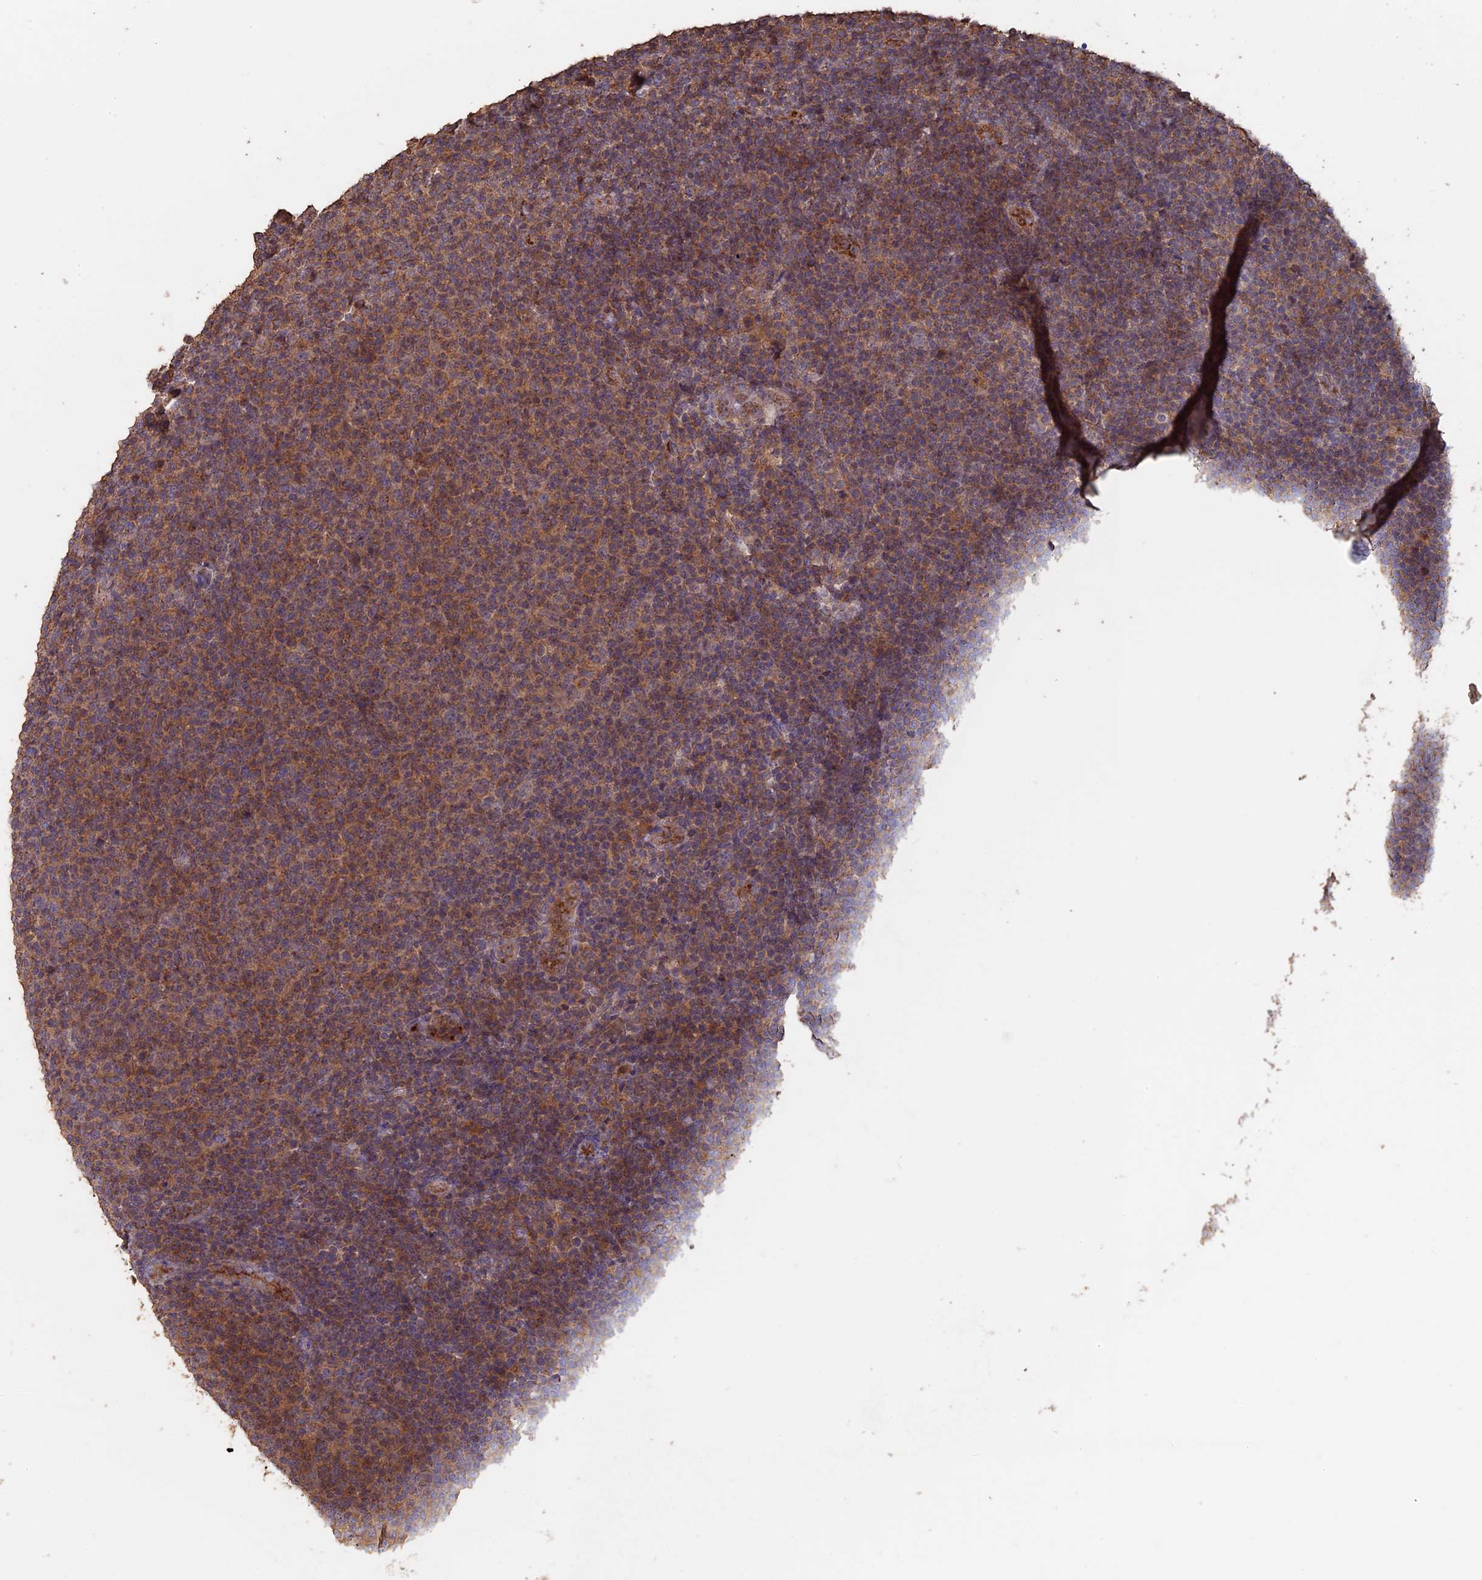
{"staining": {"intensity": "weak", "quantity": ">75%", "location": "cytoplasmic/membranous"}, "tissue": "lymphoma", "cell_type": "Tumor cells", "image_type": "cancer", "snomed": [{"axis": "morphology", "description": "Malignant lymphoma, non-Hodgkin's type, Low grade"}, {"axis": "topography", "description": "Lymph node"}], "caption": "A histopathology image of human lymphoma stained for a protein displays weak cytoplasmic/membranous brown staining in tumor cells.", "gene": "PIGQ", "patient": {"sex": "male", "age": 66}}